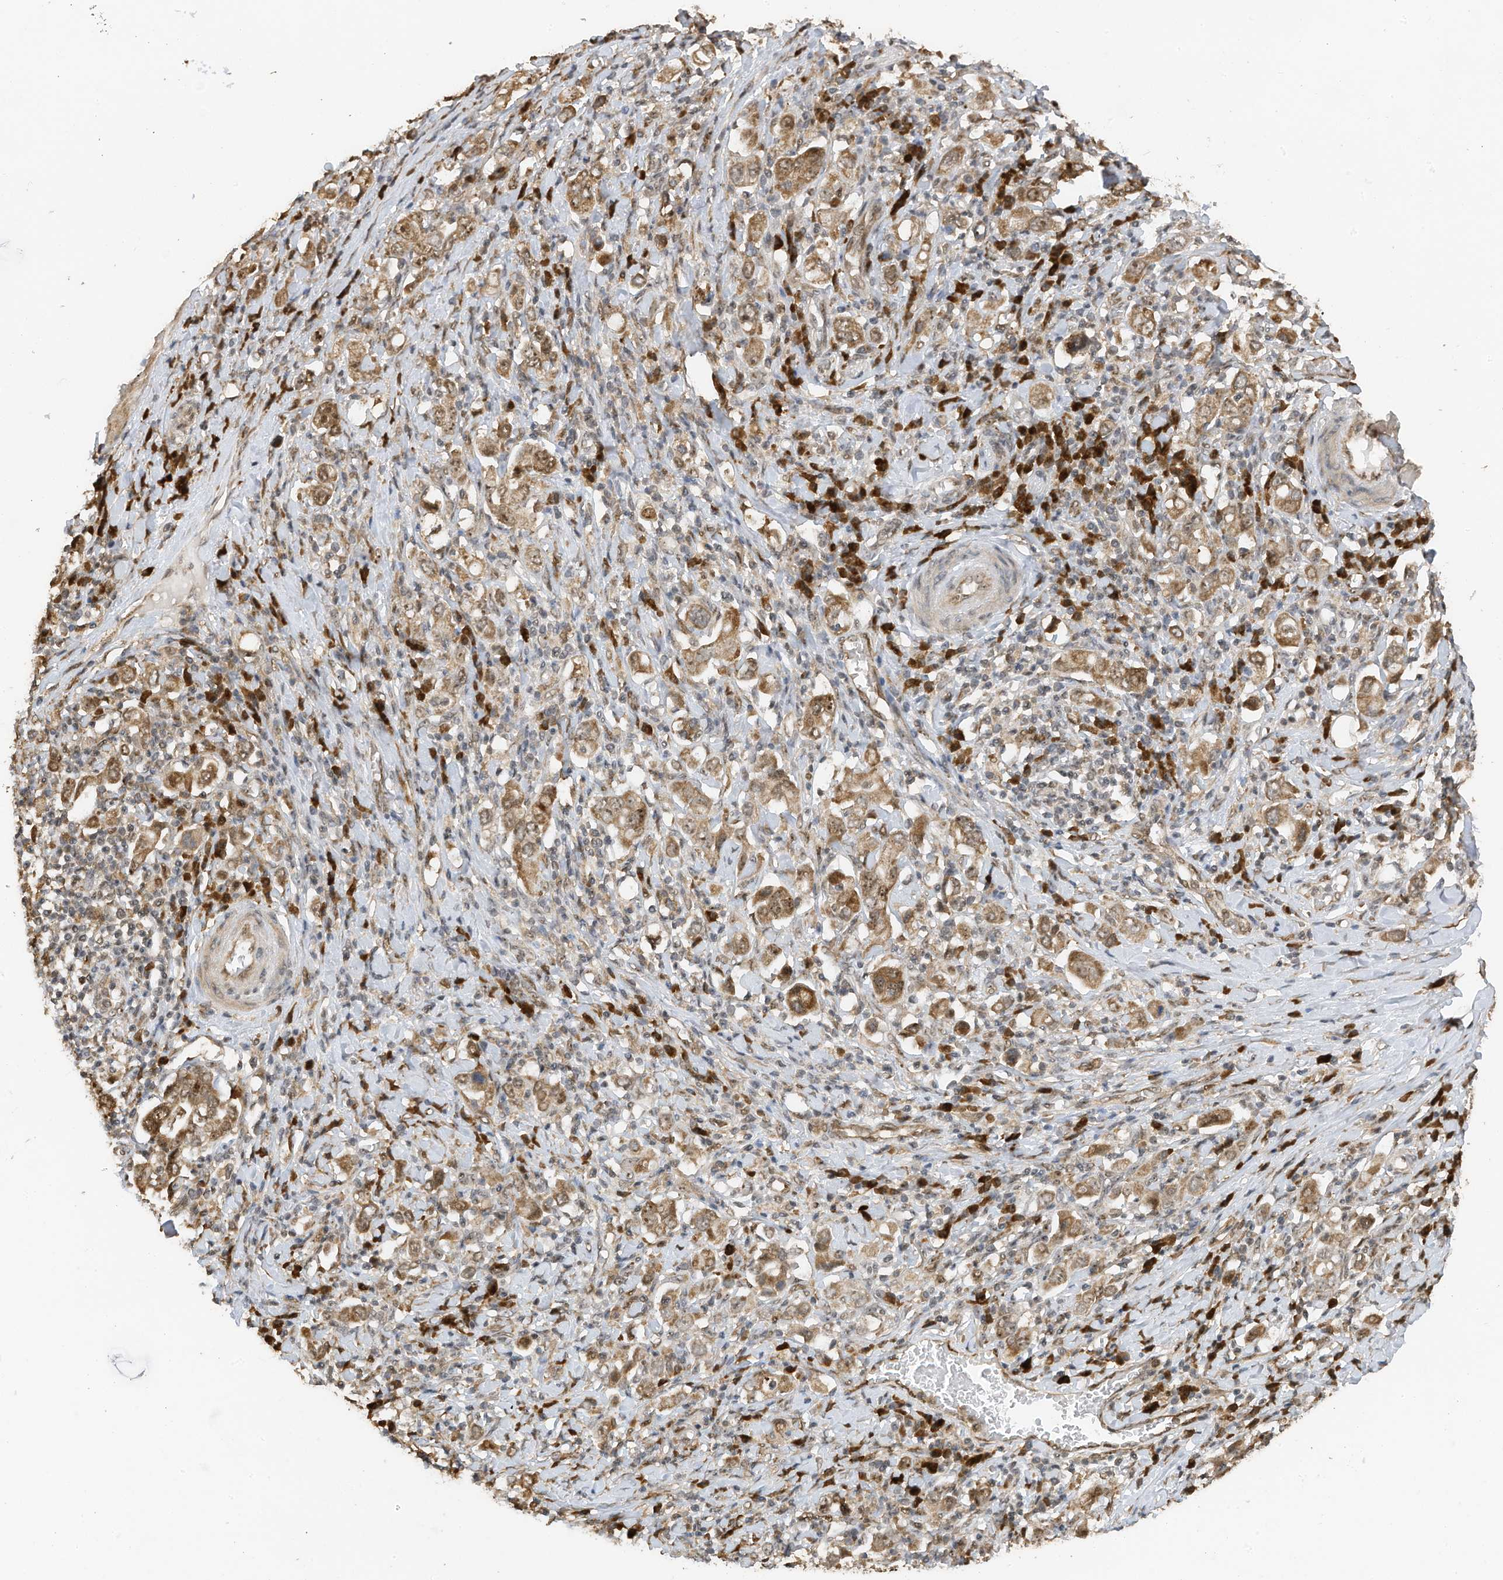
{"staining": {"intensity": "moderate", "quantity": ">75%", "location": "cytoplasmic/membranous"}, "tissue": "stomach cancer", "cell_type": "Tumor cells", "image_type": "cancer", "snomed": [{"axis": "morphology", "description": "Adenocarcinoma, NOS"}, {"axis": "topography", "description": "Stomach, upper"}], "caption": "The micrograph reveals a brown stain indicating the presence of a protein in the cytoplasmic/membranous of tumor cells in adenocarcinoma (stomach). The staining is performed using DAB (3,3'-diaminobenzidine) brown chromogen to label protein expression. The nuclei are counter-stained blue using hematoxylin.", "gene": "ERLEC1", "patient": {"sex": "male", "age": 62}}